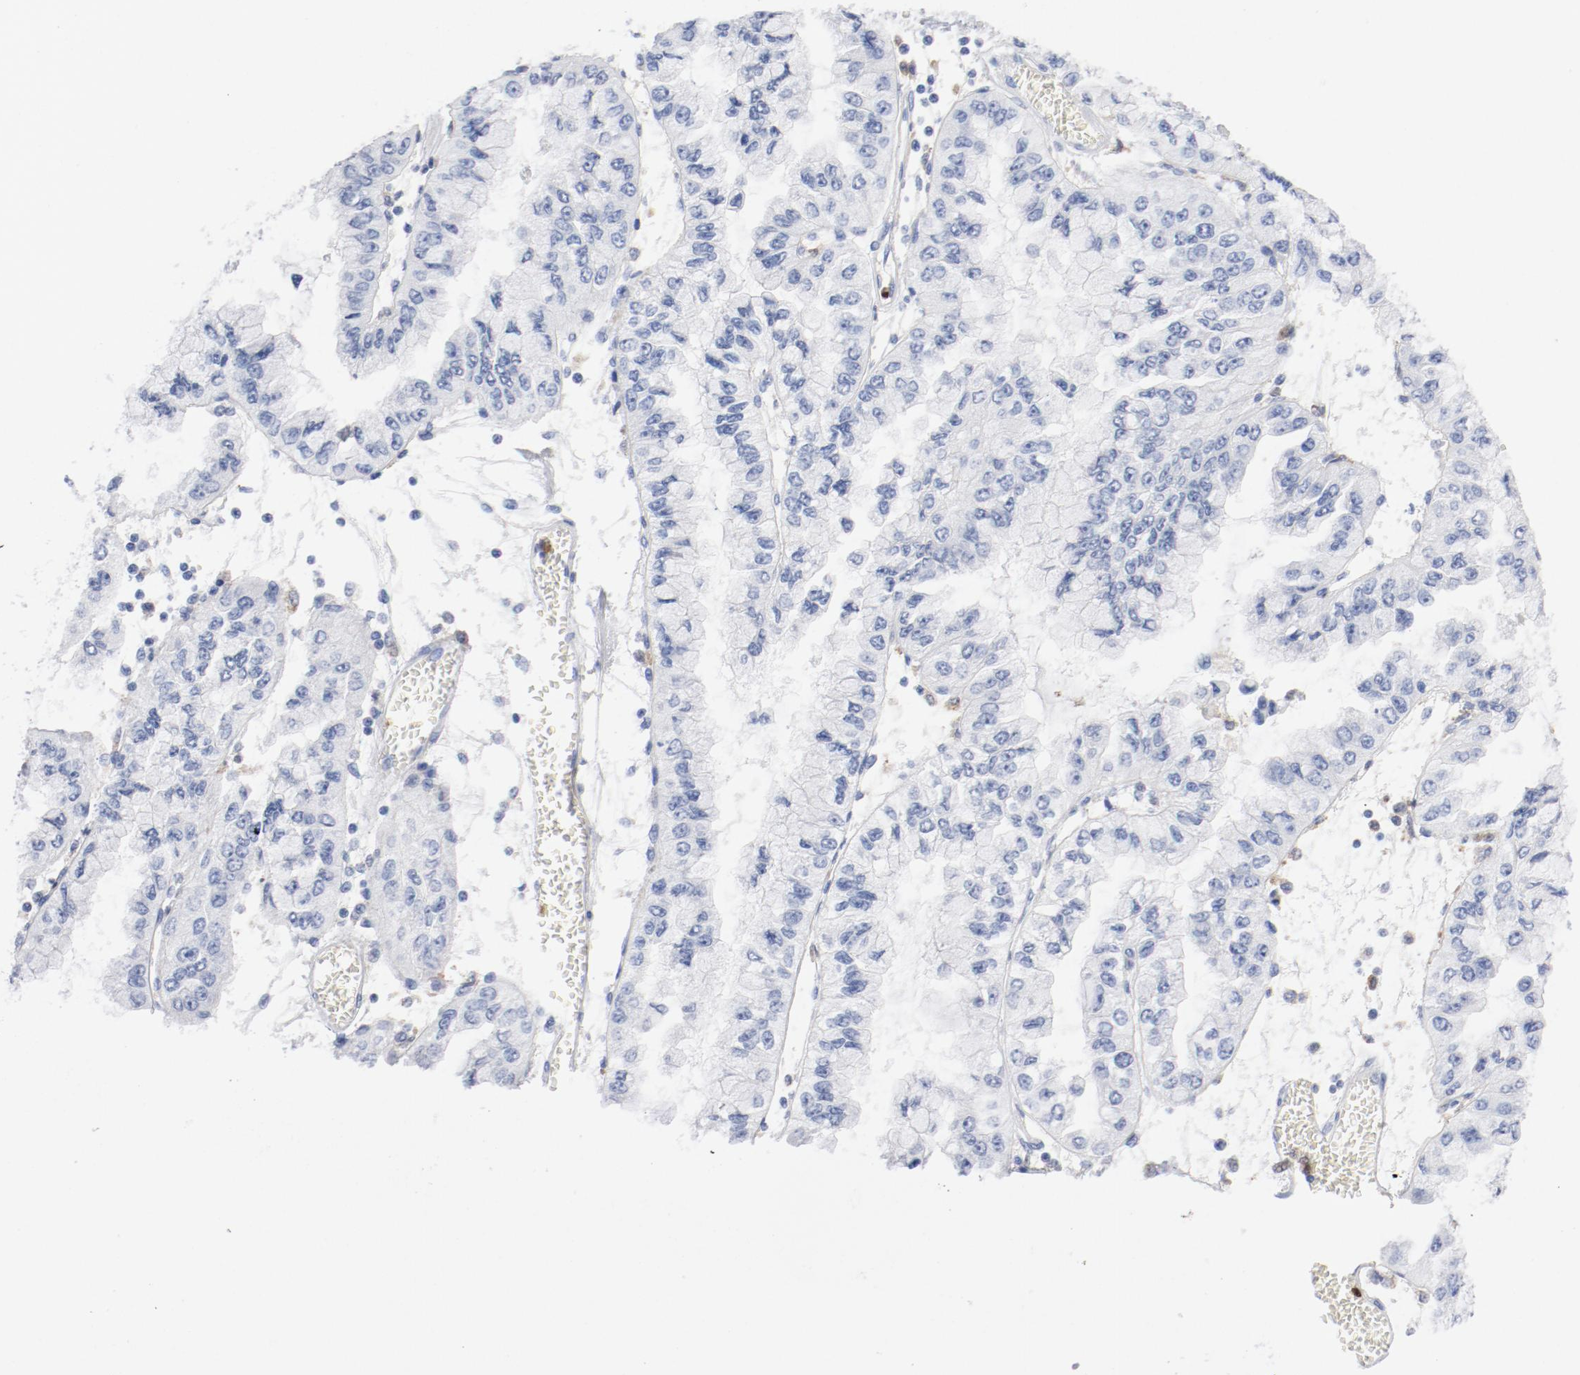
{"staining": {"intensity": "negative", "quantity": "none", "location": "none"}, "tissue": "liver cancer", "cell_type": "Tumor cells", "image_type": "cancer", "snomed": [{"axis": "morphology", "description": "Cholangiocarcinoma"}, {"axis": "topography", "description": "Liver"}], "caption": "The histopathology image demonstrates no significant staining in tumor cells of liver cancer. (DAB (3,3'-diaminobenzidine) immunohistochemistry (IHC) visualized using brightfield microscopy, high magnification).", "gene": "NCF1", "patient": {"sex": "female", "age": 79}}